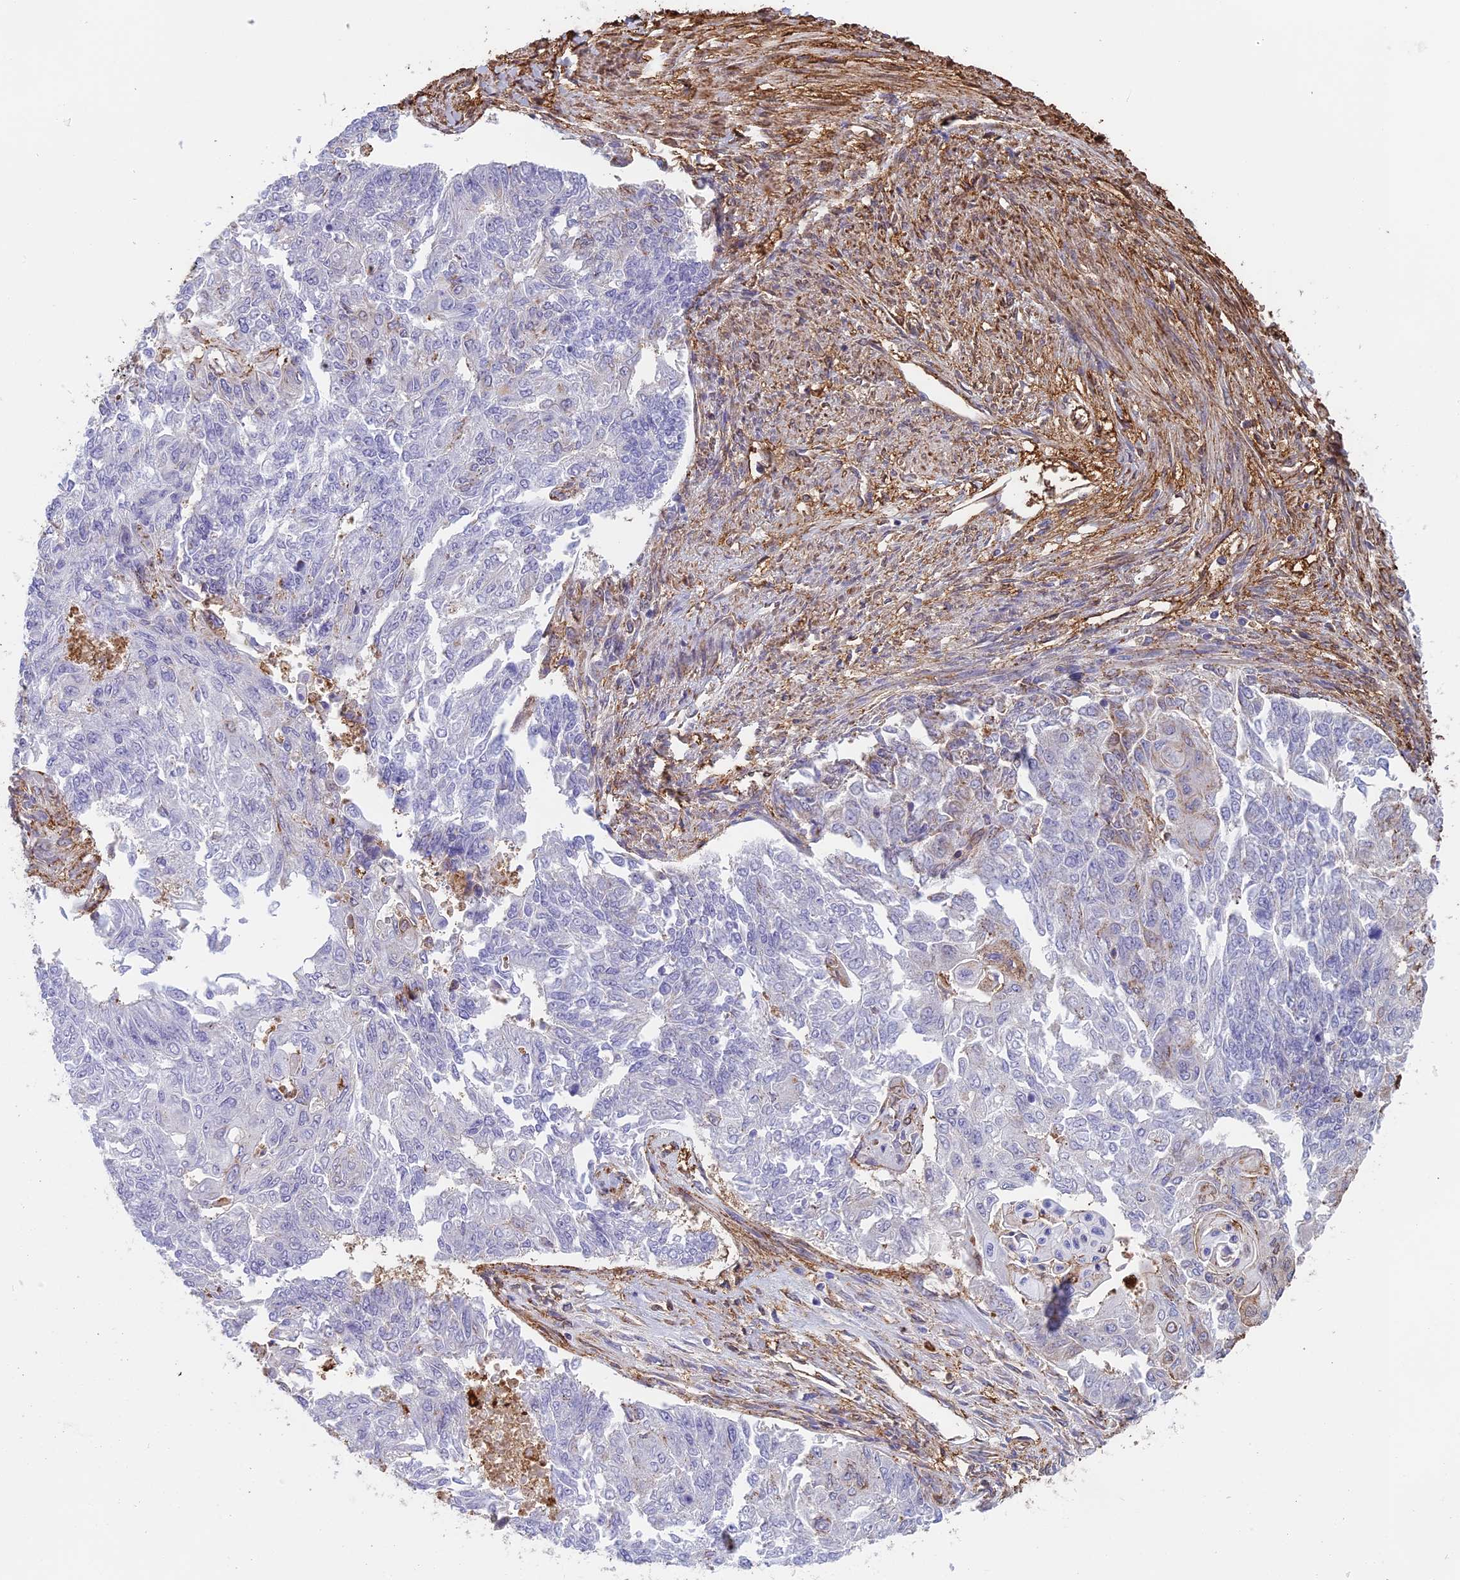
{"staining": {"intensity": "negative", "quantity": "none", "location": "none"}, "tissue": "endometrial cancer", "cell_type": "Tumor cells", "image_type": "cancer", "snomed": [{"axis": "morphology", "description": "Adenocarcinoma, NOS"}, {"axis": "topography", "description": "Endometrium"}], "caption": "Endometrial cancer was stained to show a protein in brown. There is no significant staining in tumor cells.", "gene": "TMEM255B", "patient": {"sex": "female", "age": 32}}